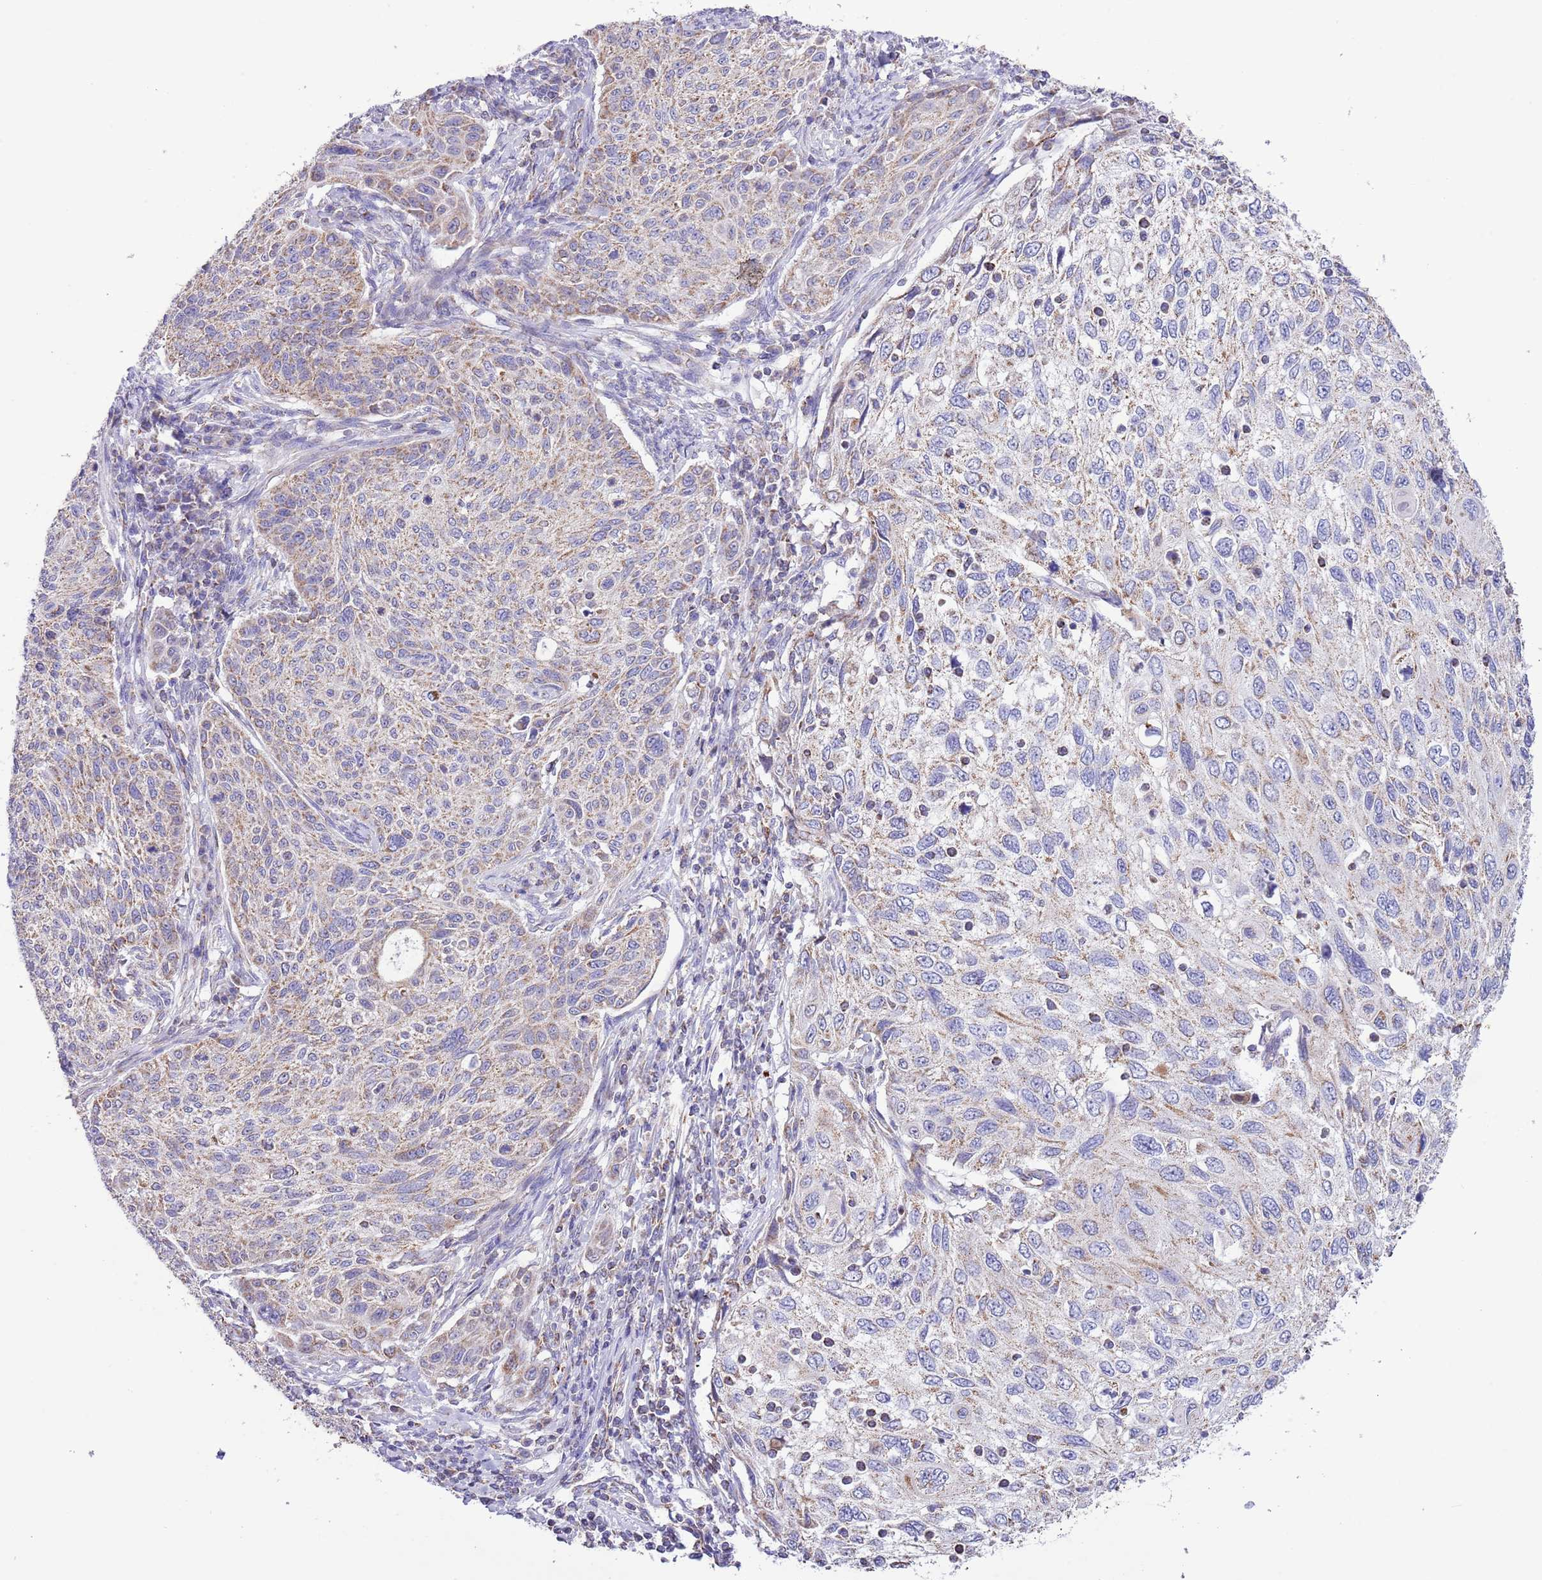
{"staining": {"intensity": "weak", "quantity": "25%-75%", "location": "cytoplasmic/membranous"}, "tissue": "cervical cancer", "cell_type": "Tumor cells", "image_type": "cancer", "snomed": [{"axis": "morphology", "description": "Squamous cell carcinoma, NOS"}, {"axis": "topography", "description": "Cervix"}], "caption": "Immunohistochemistry image of squamous cell carcinoma (cervical) stained for a protein (brown), which demonstrates low levels of weak cytoplasmic/membranous expression in approximately 25%-75% of tumor cells.", "gene": "TEKTIP1", "patient": {"sex": "female", "age": 70}}